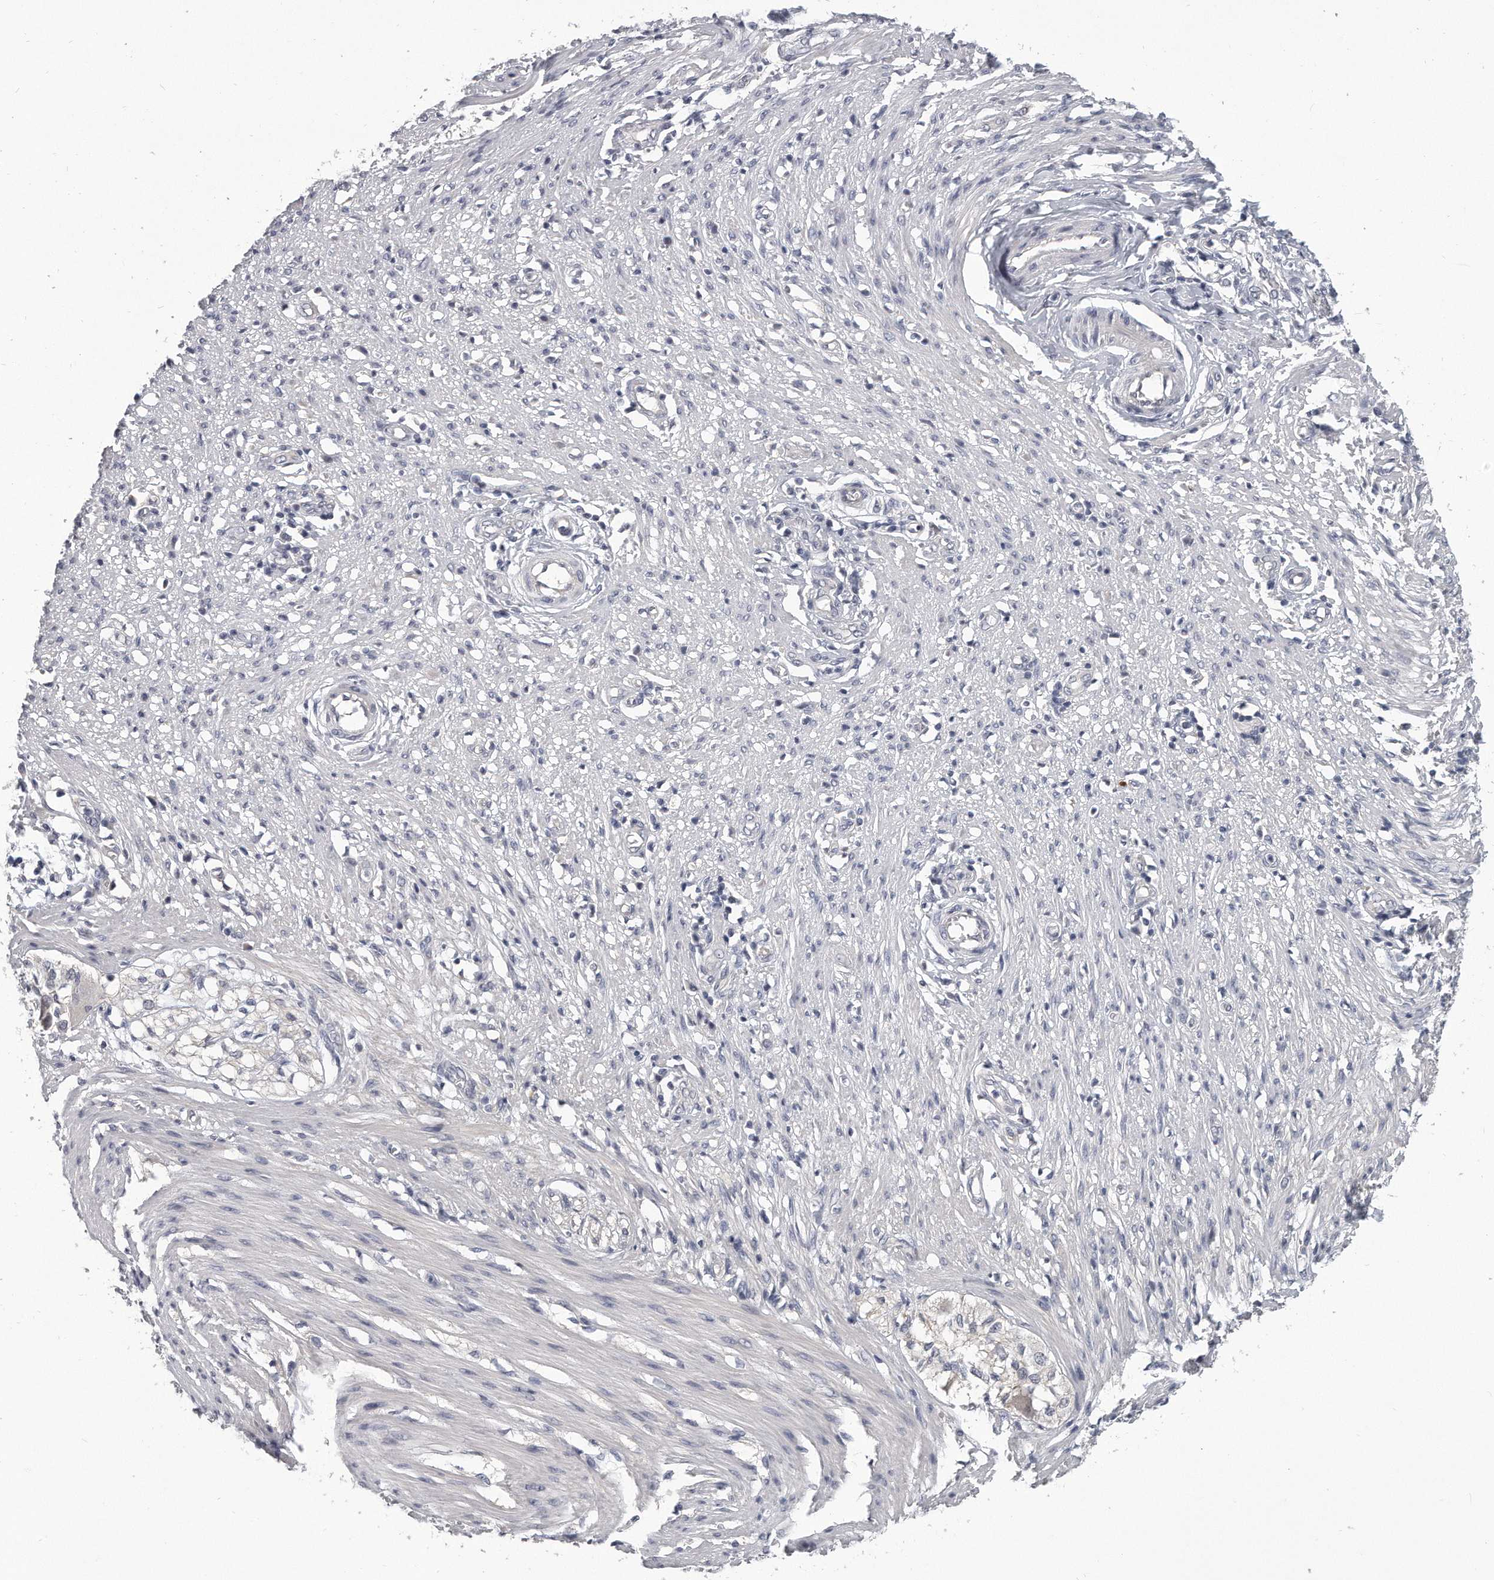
{"staining": {"intensity": "negative", "quantity": "none", "location": "none"}, "tissue": "smooth muscle", "cell_type": "Smooth muscle cells", "image_type": "normal", "snomed": [{"axis": "morphology", "description": "Normal tissue, NOS"}, {"axis": "morphology", "description": "Adenocarcinoma, NOS"}, {"axis": "topography", "description": "Colon"}, {"axis": "topography", "description": "Peripheral nerve tissue"}], "caption": "Immunohistochemical staining of unremarkable human smooth muscle demonstrates no significant expression in smooth muscle cells. (Brightfield microscopy of DAB IHC at high magnification).", "gene": "KLHL7", "patient": {"sex": "male", "age": 14}}